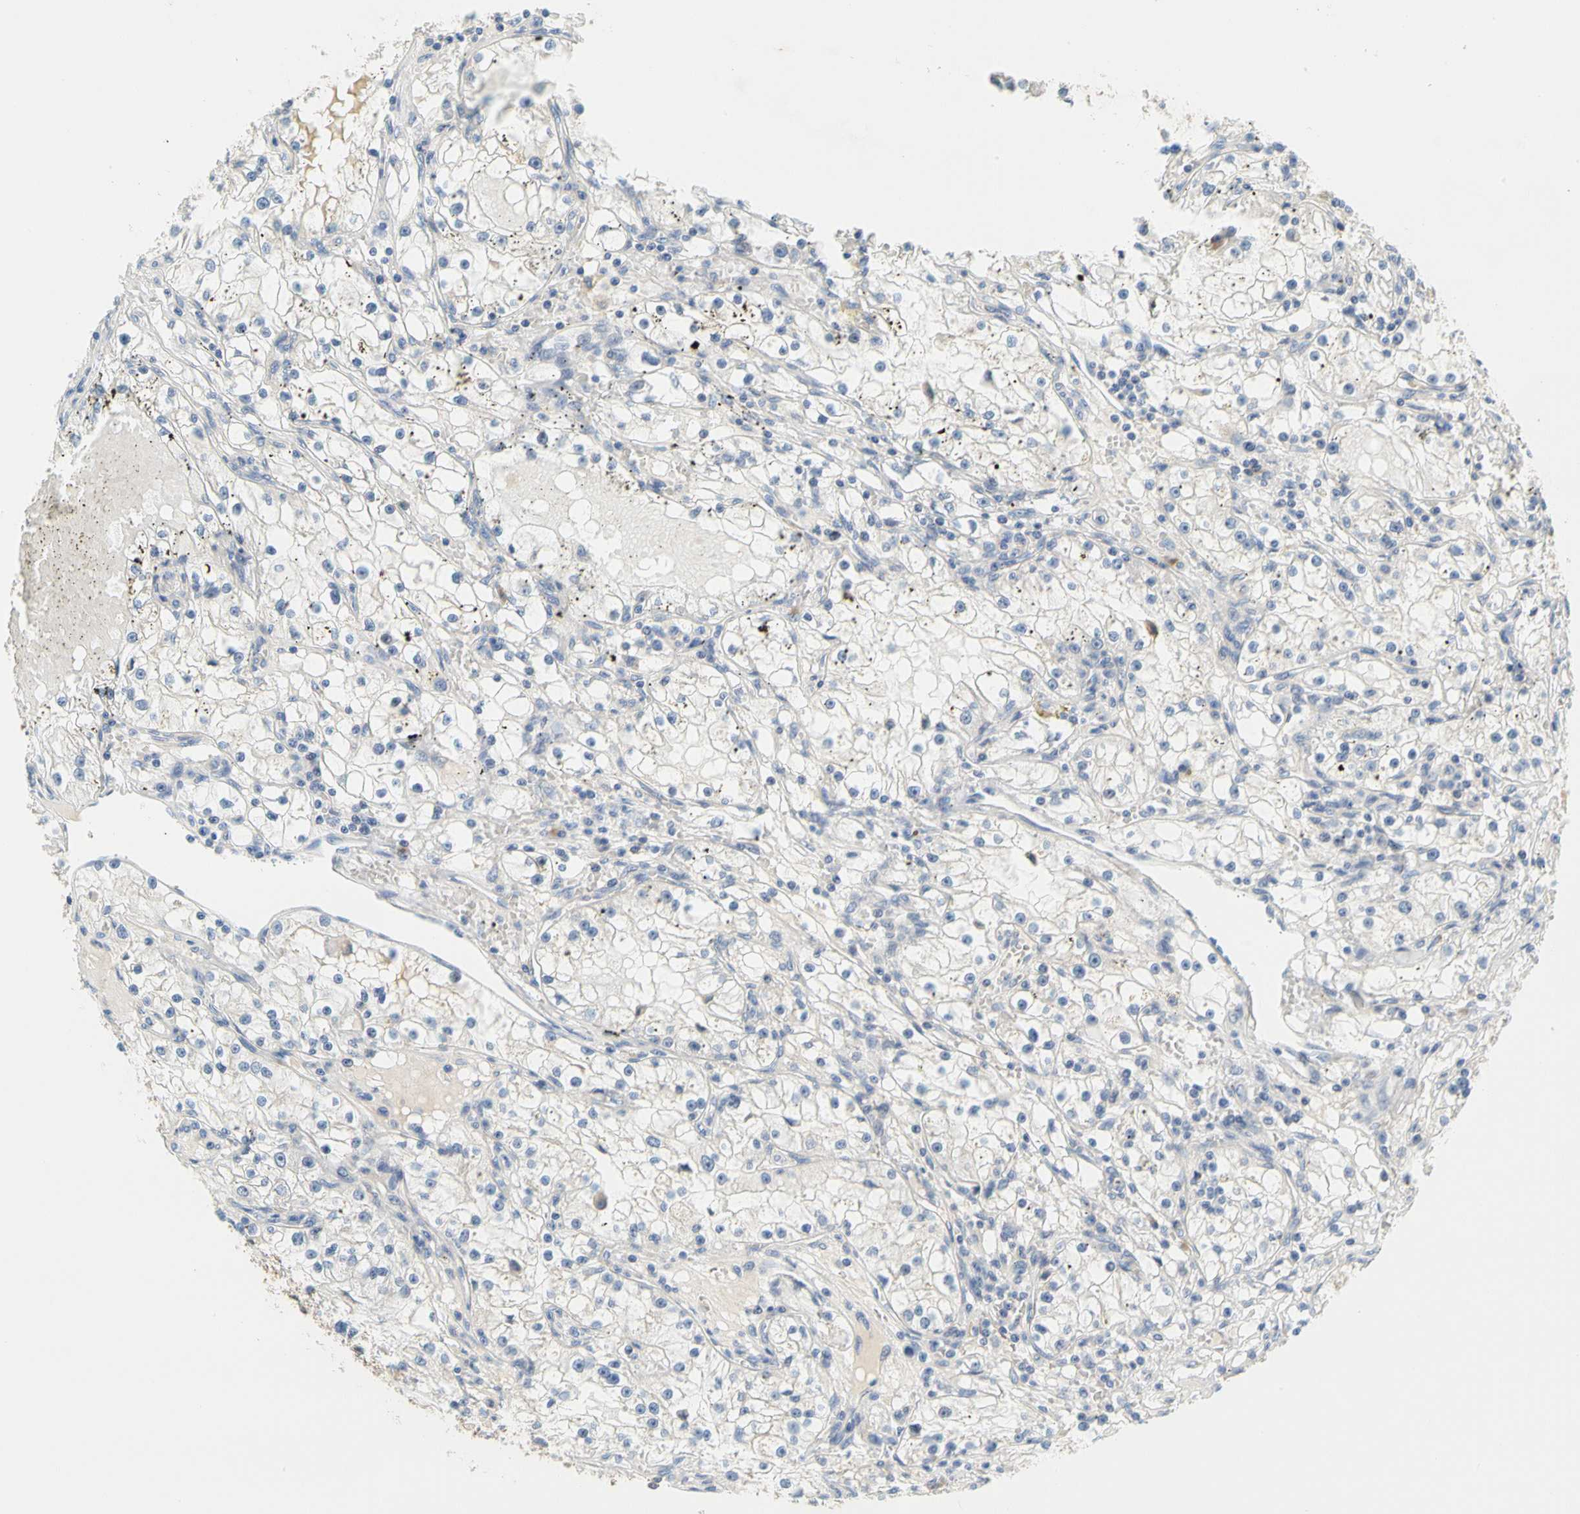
{"staining": {"intensity": "negative", "quantity": "none", "location": "none"}, "tissue": "renal cancer", "cell_type": "Tumor cells", "image_type": "cancer", "snomed": [{"axis": "morphology", "description": "Adenocarcinoma, NOS"}, {"axis": "topography", "description": "Kidney"}], "caption": "High magnification brightfield microscopy of renal adenocarcinoma stained with DAB (brown) and counterstained with hematoxylin (blue): tumor cells show no significant expression. Nuclei are stained in blue.", "gene": "LRRC47", "patient": {"sex": "male", "age": 56}}